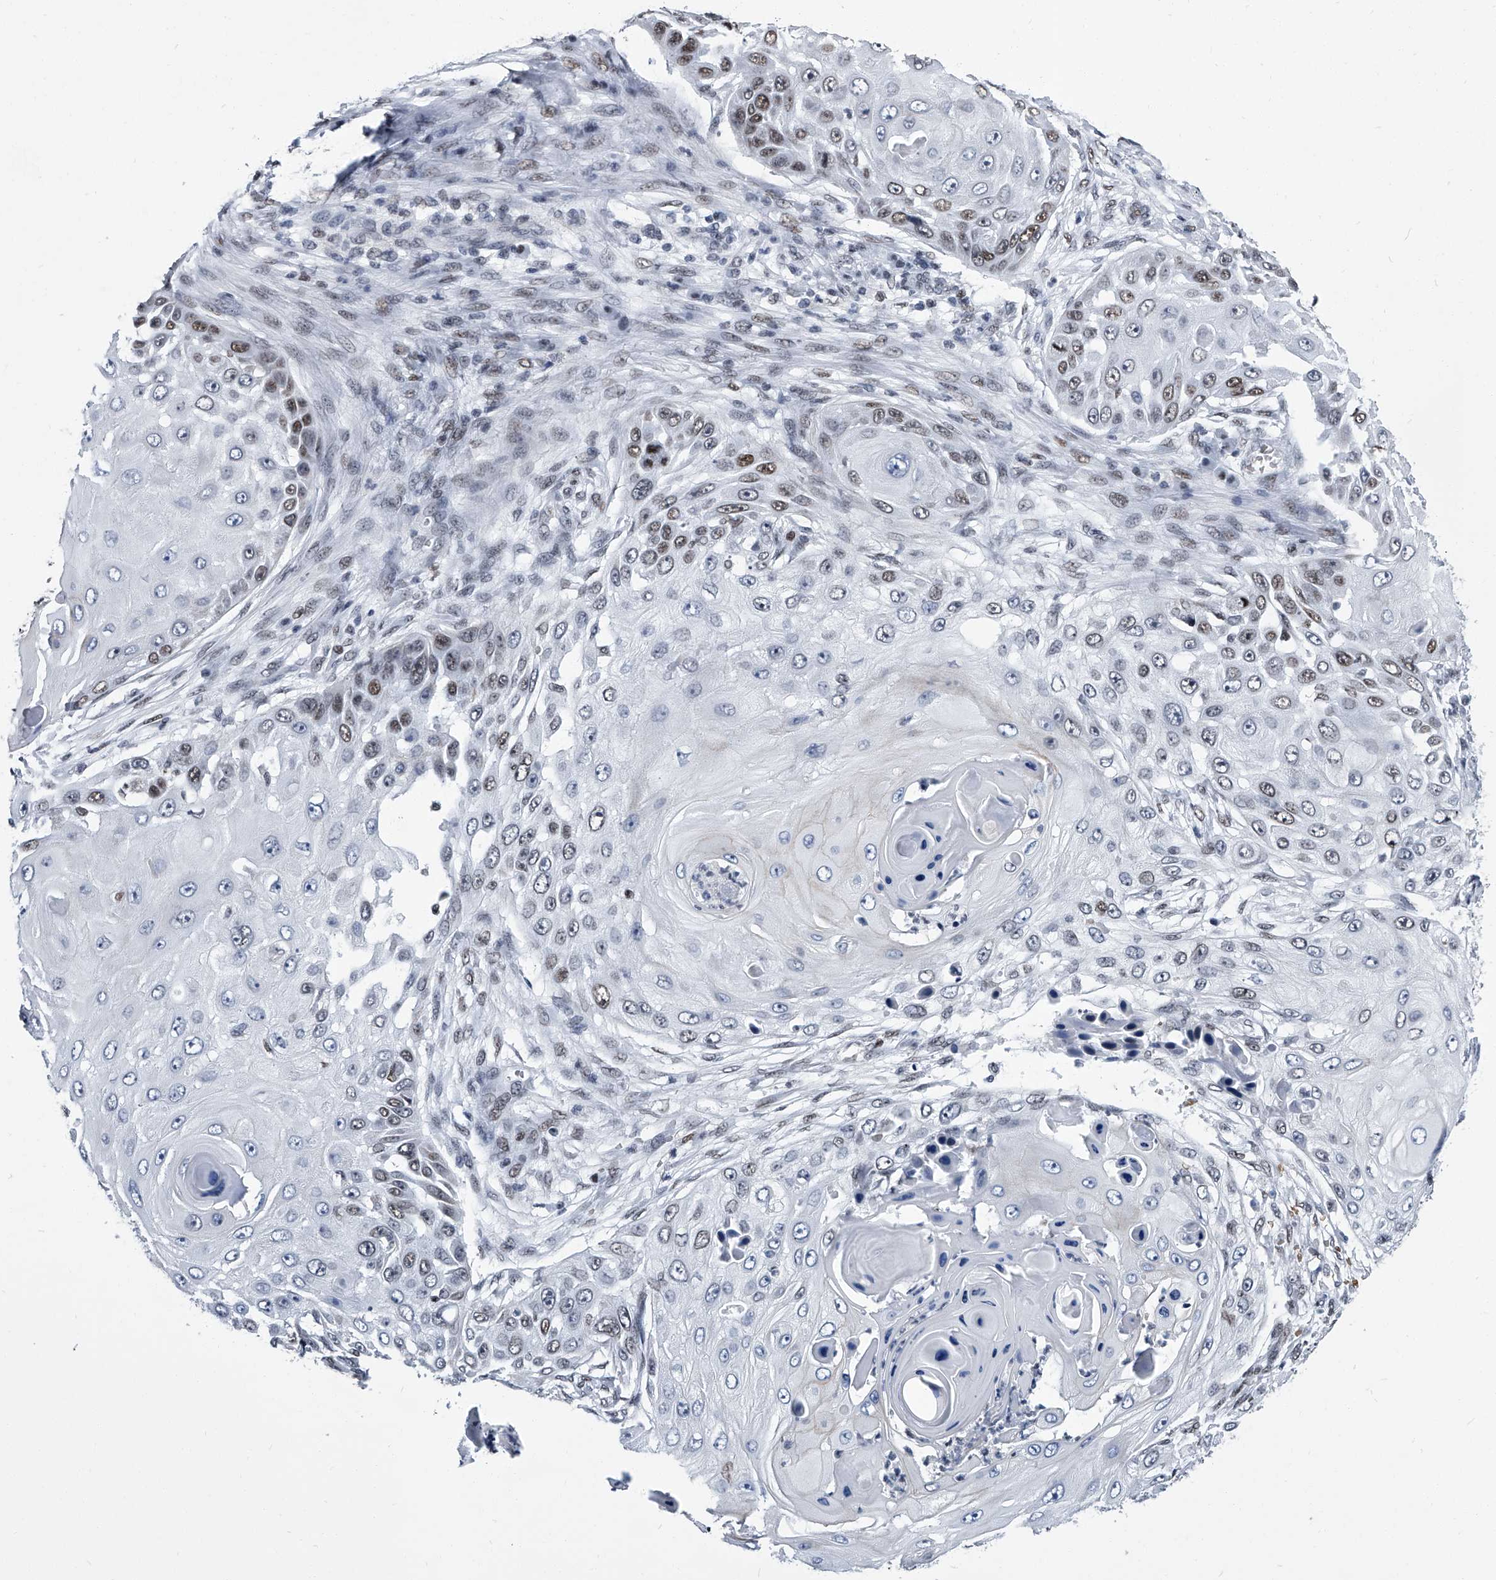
{"staining": {"intensity": "weak", "quantity": "25%-75%", "location": "nuclear"}, "tissue": "skin cancer", "cell_type": "Tumor cells", "image_type": "cancer", "snomed": [{"axis": "morphology", "description": "Squamous cell carcinoma, NOS"}, {"axis": "topography", "description": "Skin"}], "caption": "This photomicrograph demonstrates IHC staining of squamous cell carcinoma (skin), with low weak nuclear positivity in approximately 25%-75% of tumor cells.", "gene": "SIM2", "patient": {"sex": "female", "age": 44}}